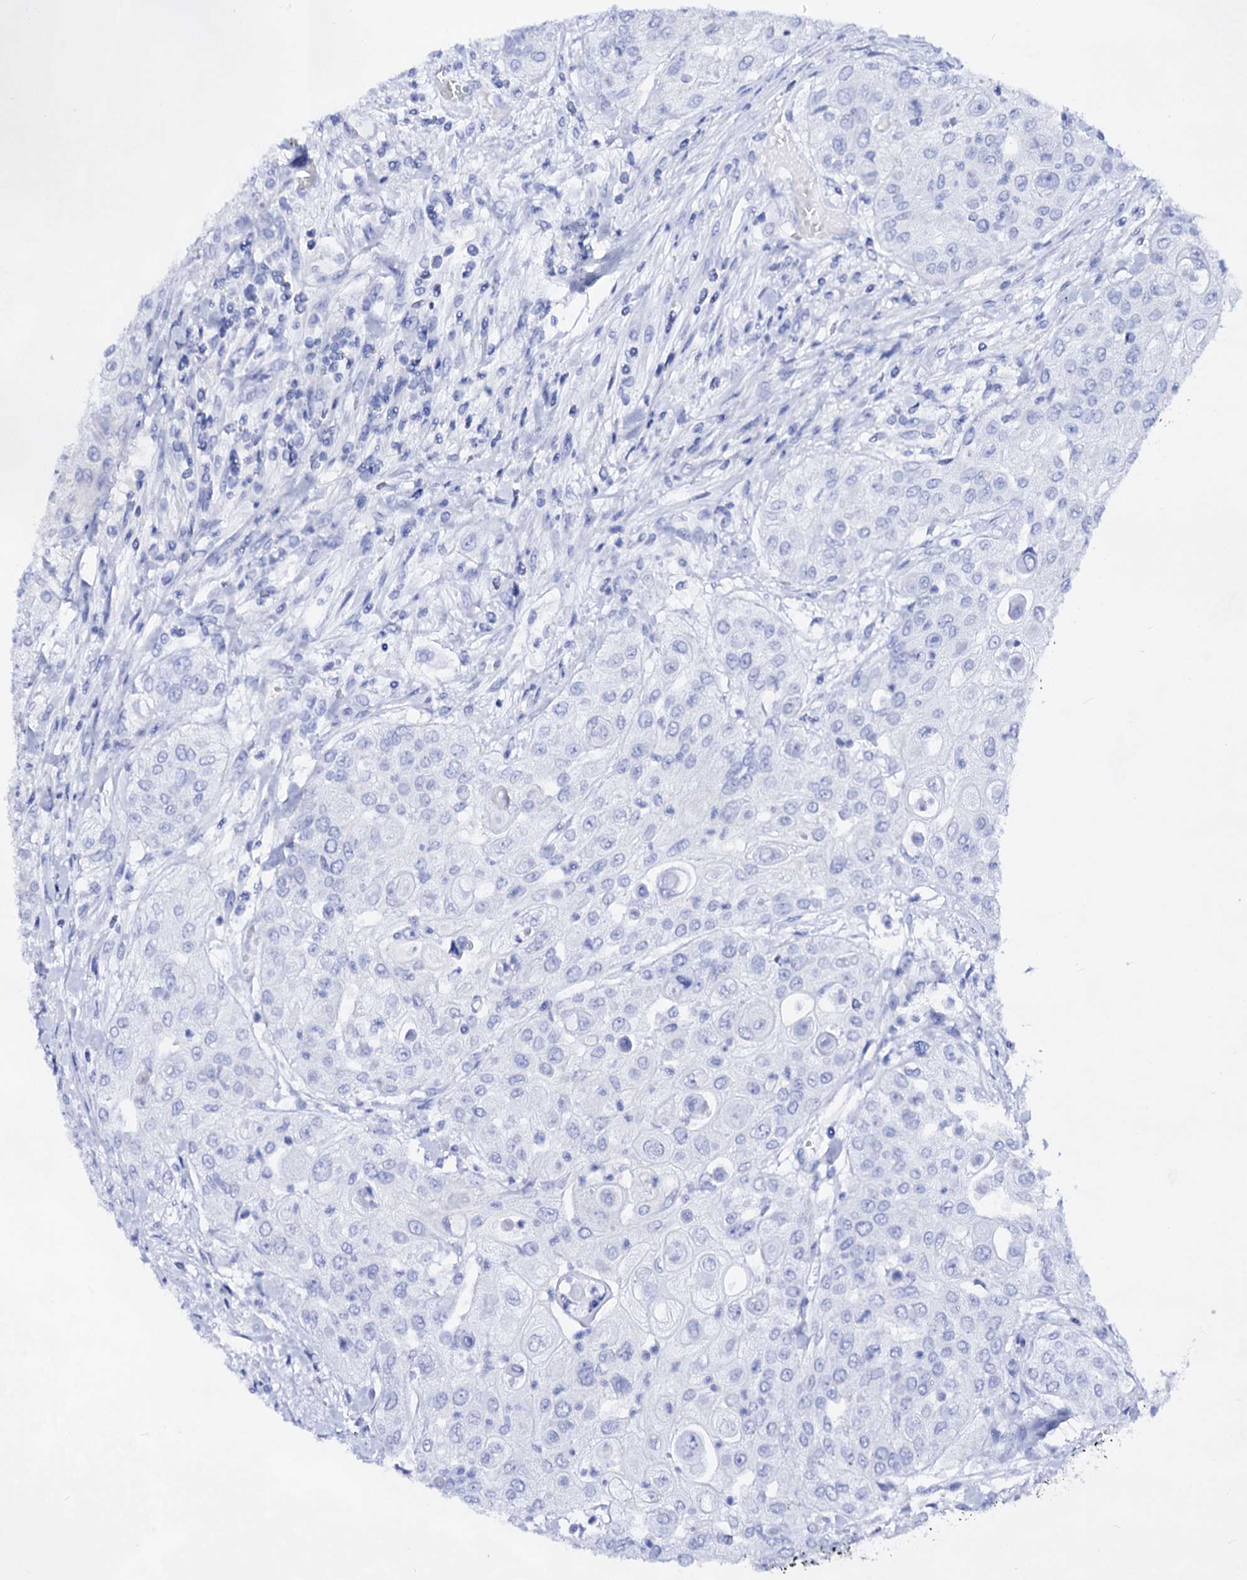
{"staining": {"intensity": "negative", "quantity": "none", "location": "none"}, "tissue": "urothelial cancer", "cell_type": "Tumor cells", "image_type": "cancer", "snomed": [{"axis": "morphology", "description": "Urothelial carcinoma, High grade"}, {"axis": "topography", "description": "Urinary bladder"}], "caption": "Tumor cells show no significant protein expression in urothelial cancer.", "gene": "PLIN1", "patient": {"sex": "female", "age": 79}}